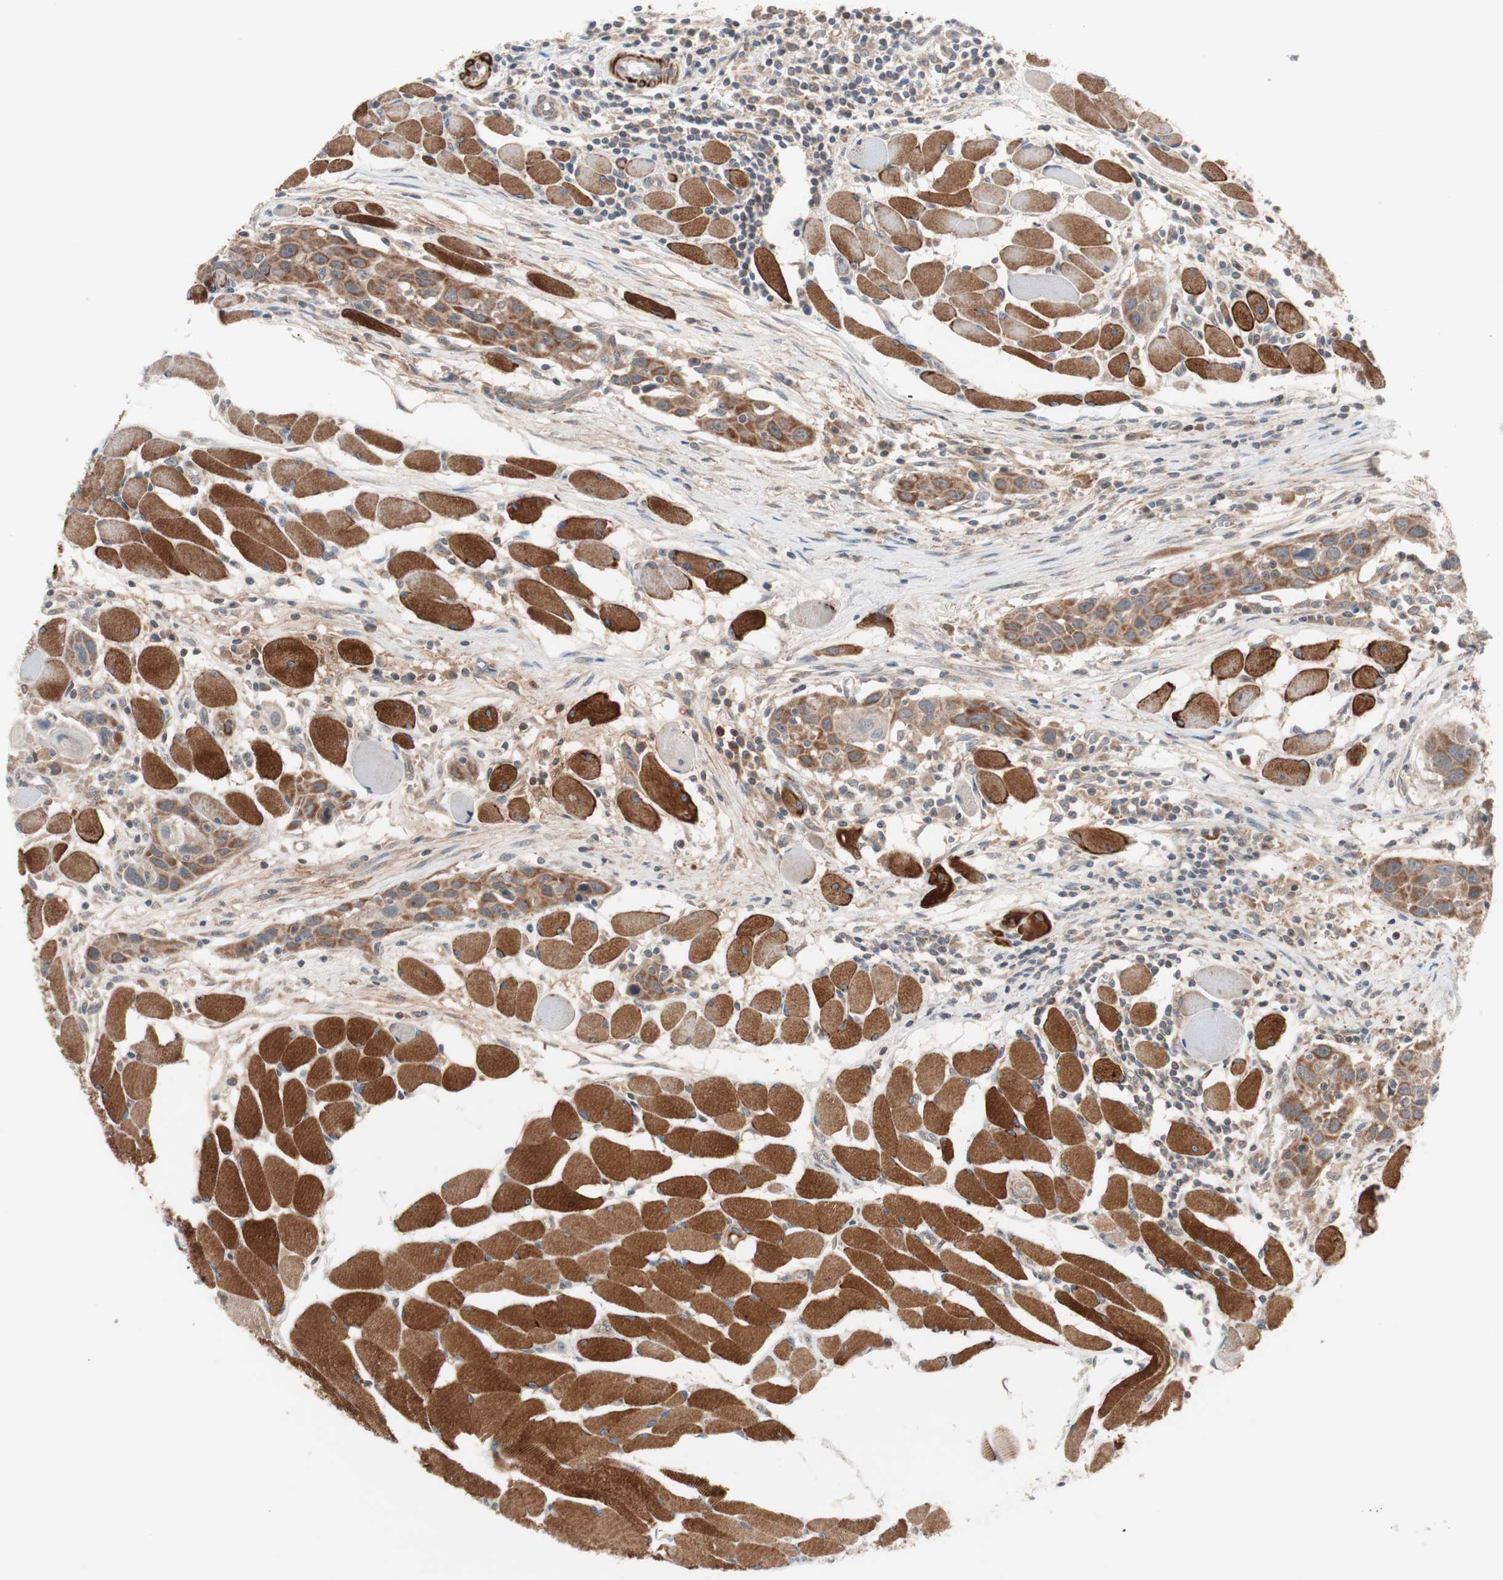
{"staining": {"intensity": "moderate", "quantity": ">75%", "location": "cytoplasmic/membranous"}, "tissue": "head and neck cancer", "cell_type": "Tumor cells", "image_type": "cancer", "snomed": [{"axis": "morphology", "description": "Squamous cell carcinoma, NOS"}, {"axis": "topography", "description": "Oral tissue"}, {"axis": "topography", "description": "Head-Neck"}], "caption": "Squamous cell carcinoma (head and neck) stained for a protein exhibits moderate cytoplasmic/membranous positivity in tumor cells.", "gene": "HMBS", "patient": {"sex": "female", "age": 50}}